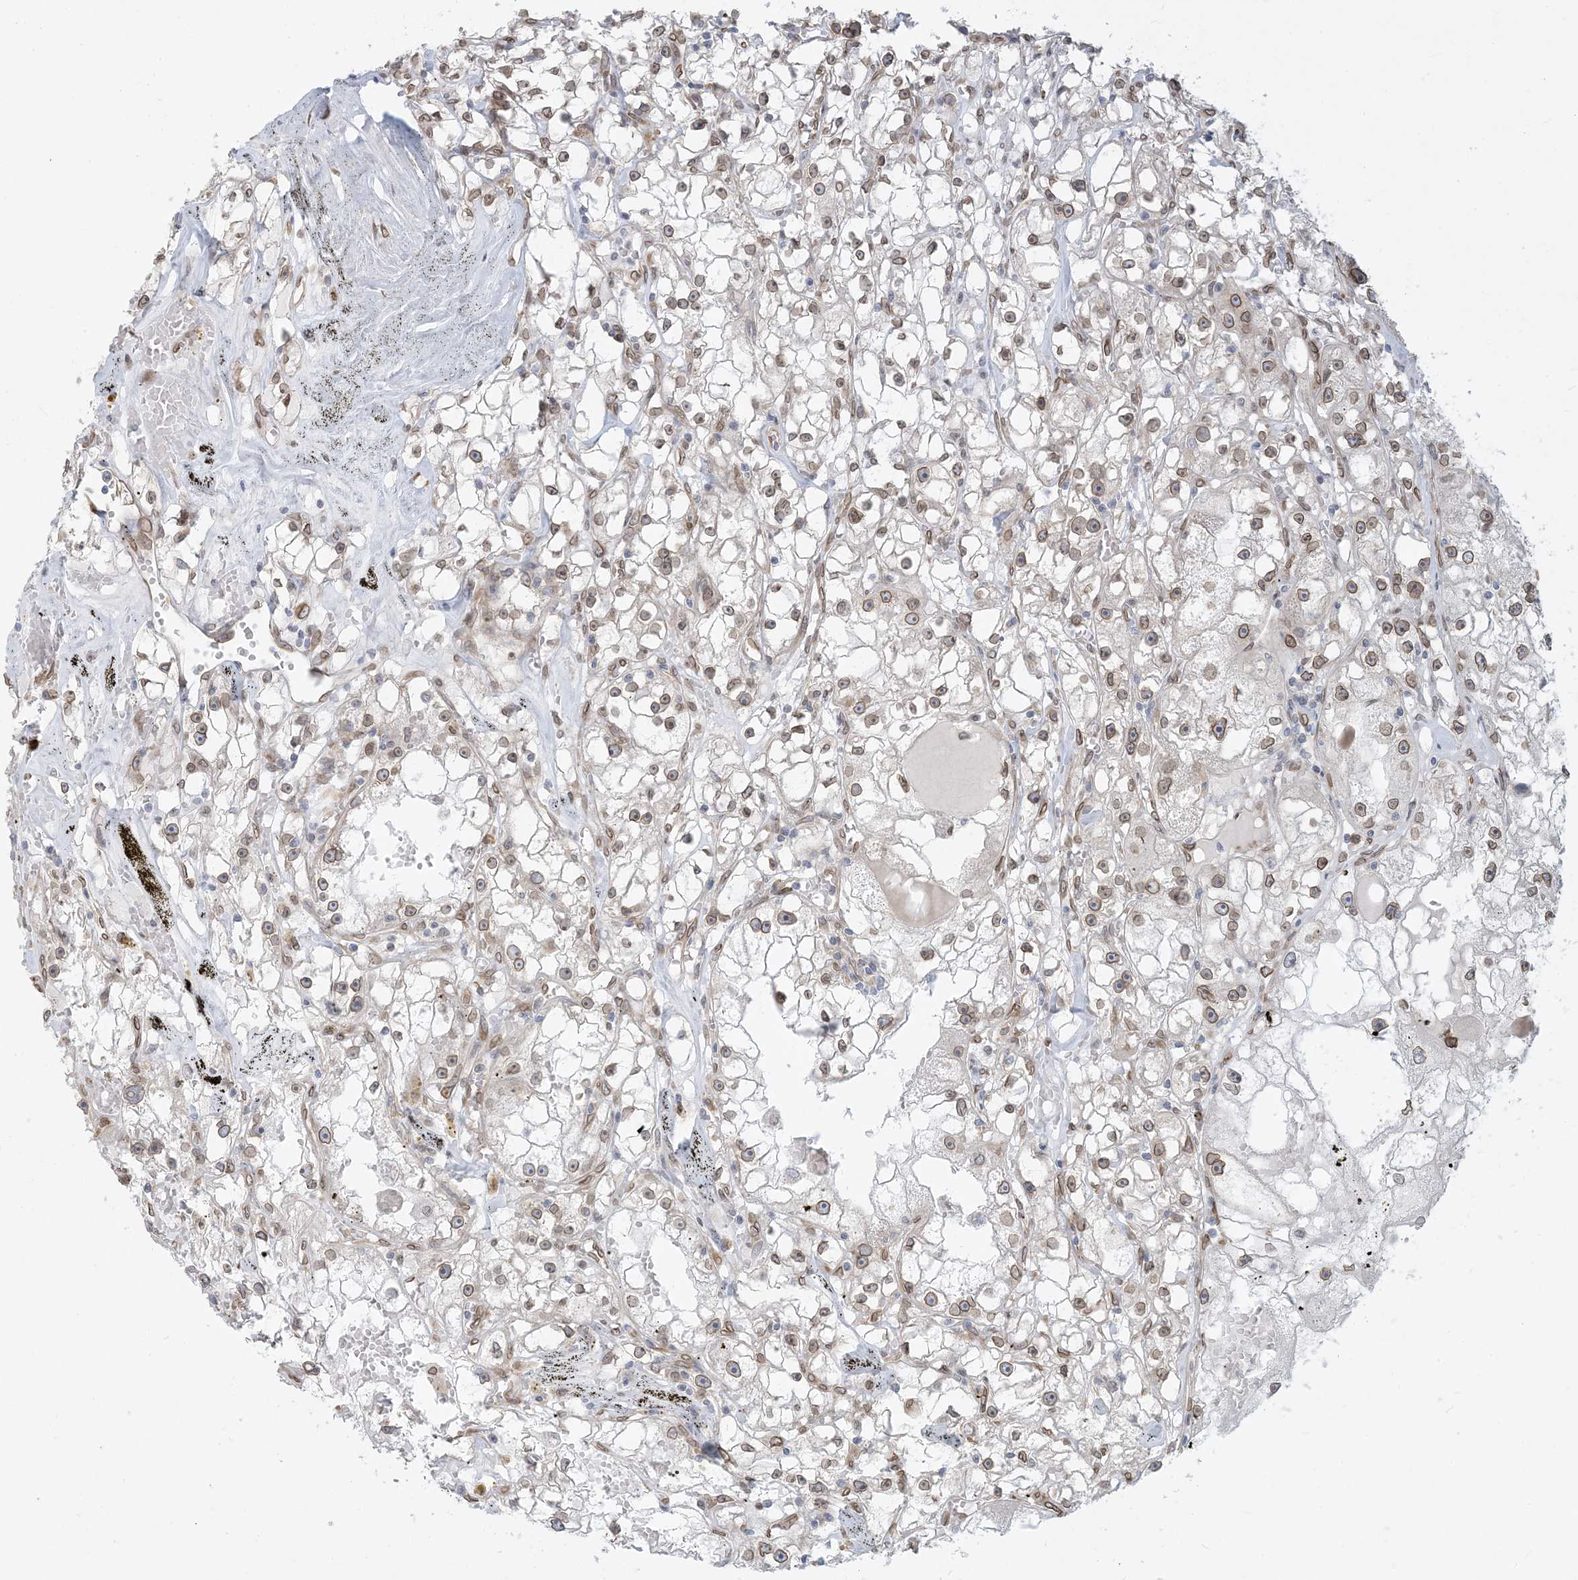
{"staining": {"intensity": "moderate", "quantity": ">75%", "location": "cytoplasmic/membranous,nuclear"}, "tissue": "renal cancer", "cell_type": "Tumor cells", "image_type": "cancer", "snomed": [{"axis": "morphology", "description": "Adenocarcinoma, NOS"}, {"axis": "topography", "description": "Kidney"}], "caption": "A medium amount of moderate cytoplasmic/membranous and nuclear staining is seen in about >75% of tumor cells in renal cancer tissue.", "gene": "WWP1", "patient": {"sex": "male", "age": 56}}